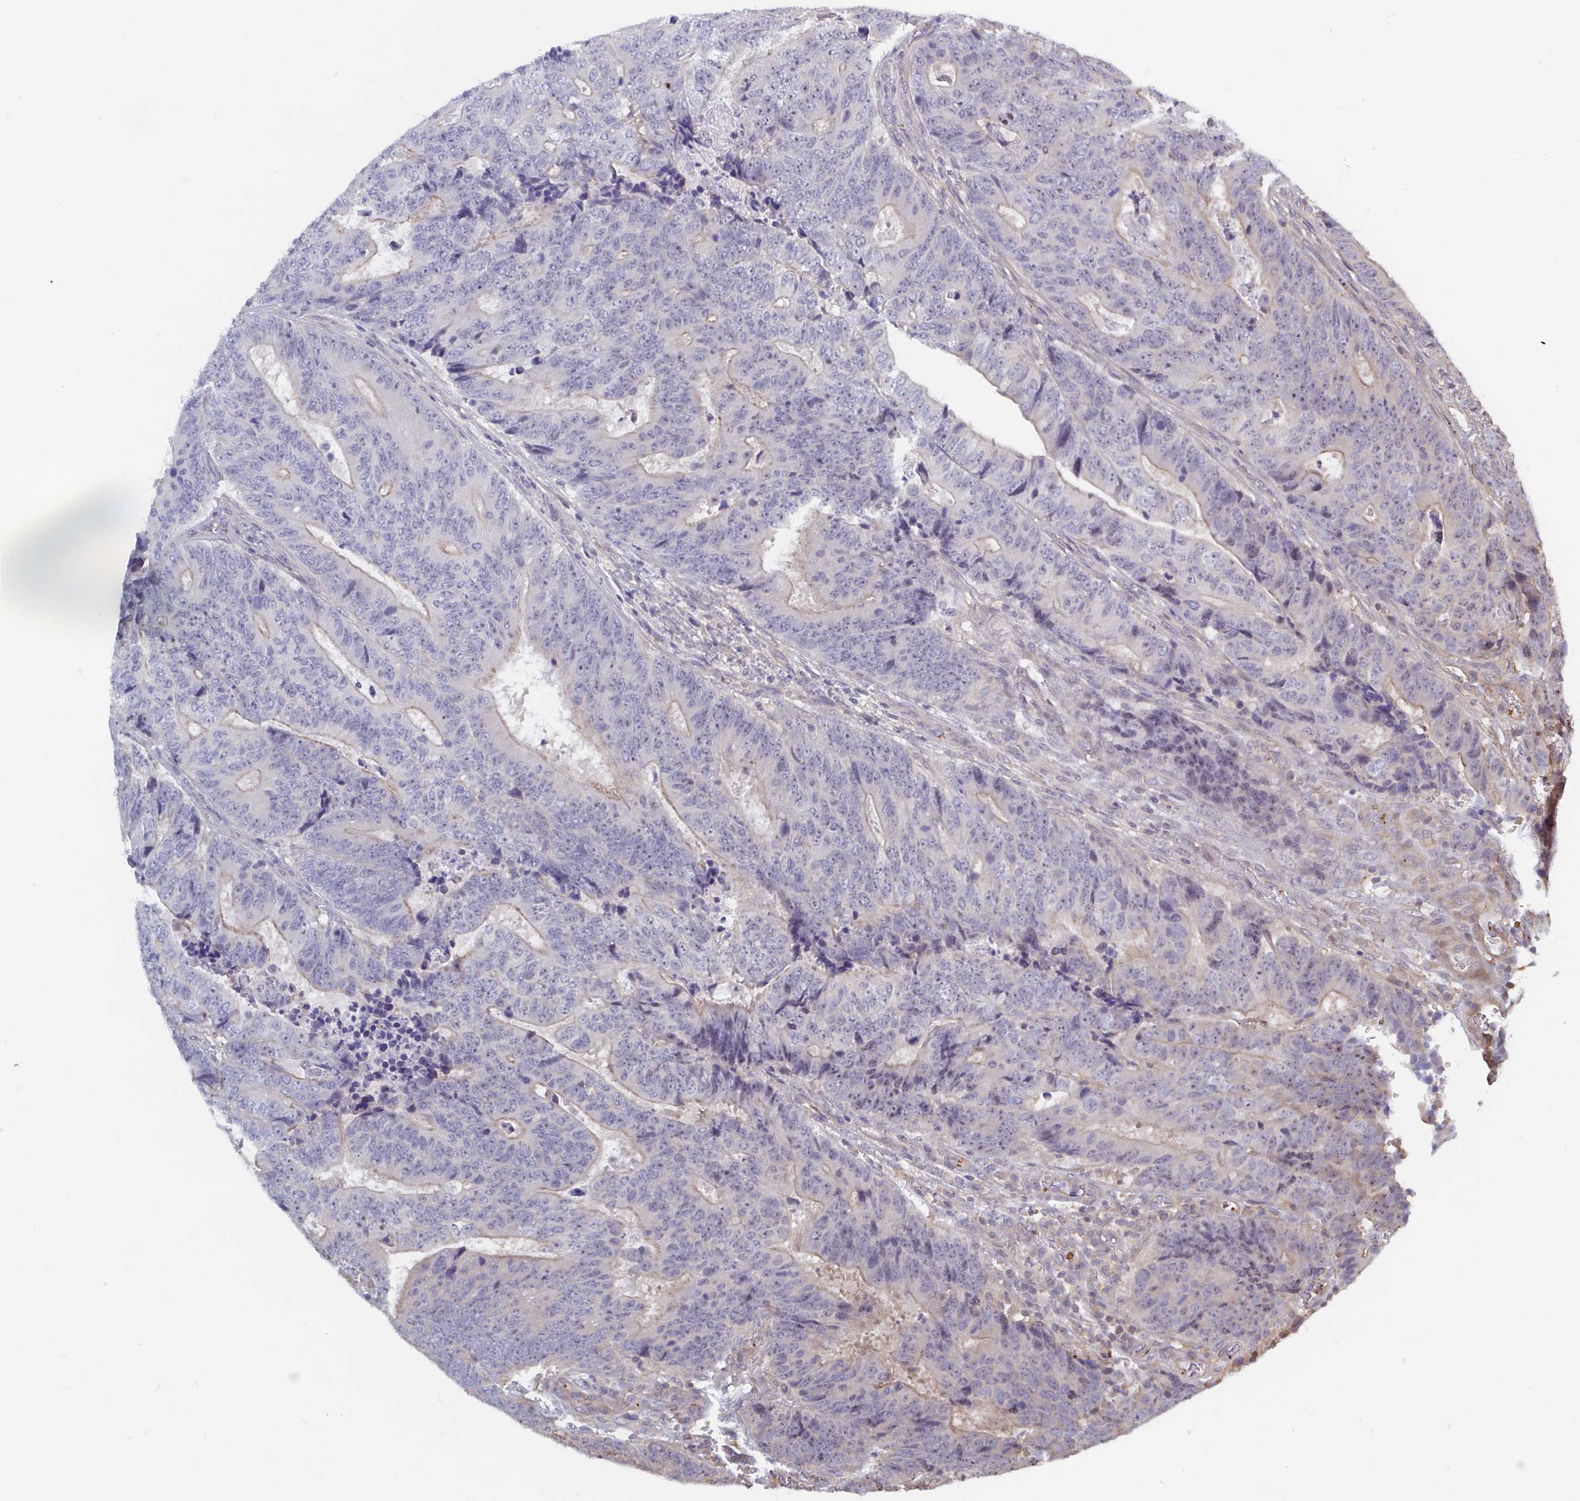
{"staining": {"intensity": "negative", "quantity": "none", "location": "none"}, "tissue": "colorectal cancer", "cell_type": "Tumor cells", "image_type": "cancer", "snomed": [{"axis": "morphology", "description": "Adenocarcinoma, NOS"}, {"axis": "topography", "description": "Colon"}], "caption": "Immunohistochemistry (IHC) histopathology image of neoplastic tissue: human colorectal cancer stained with DAB (3,3'-diaminobenzidine) exhibits no significant protein expression in tumor cells. (Stains: DAB (3,3'-diaminobenzidine) IHC with hematoxylin counter stain, Microscopy: brightfield microscopy at high magnification).", "gene": "LRRC38", "patient": {"sex": "female", "age": 48}}